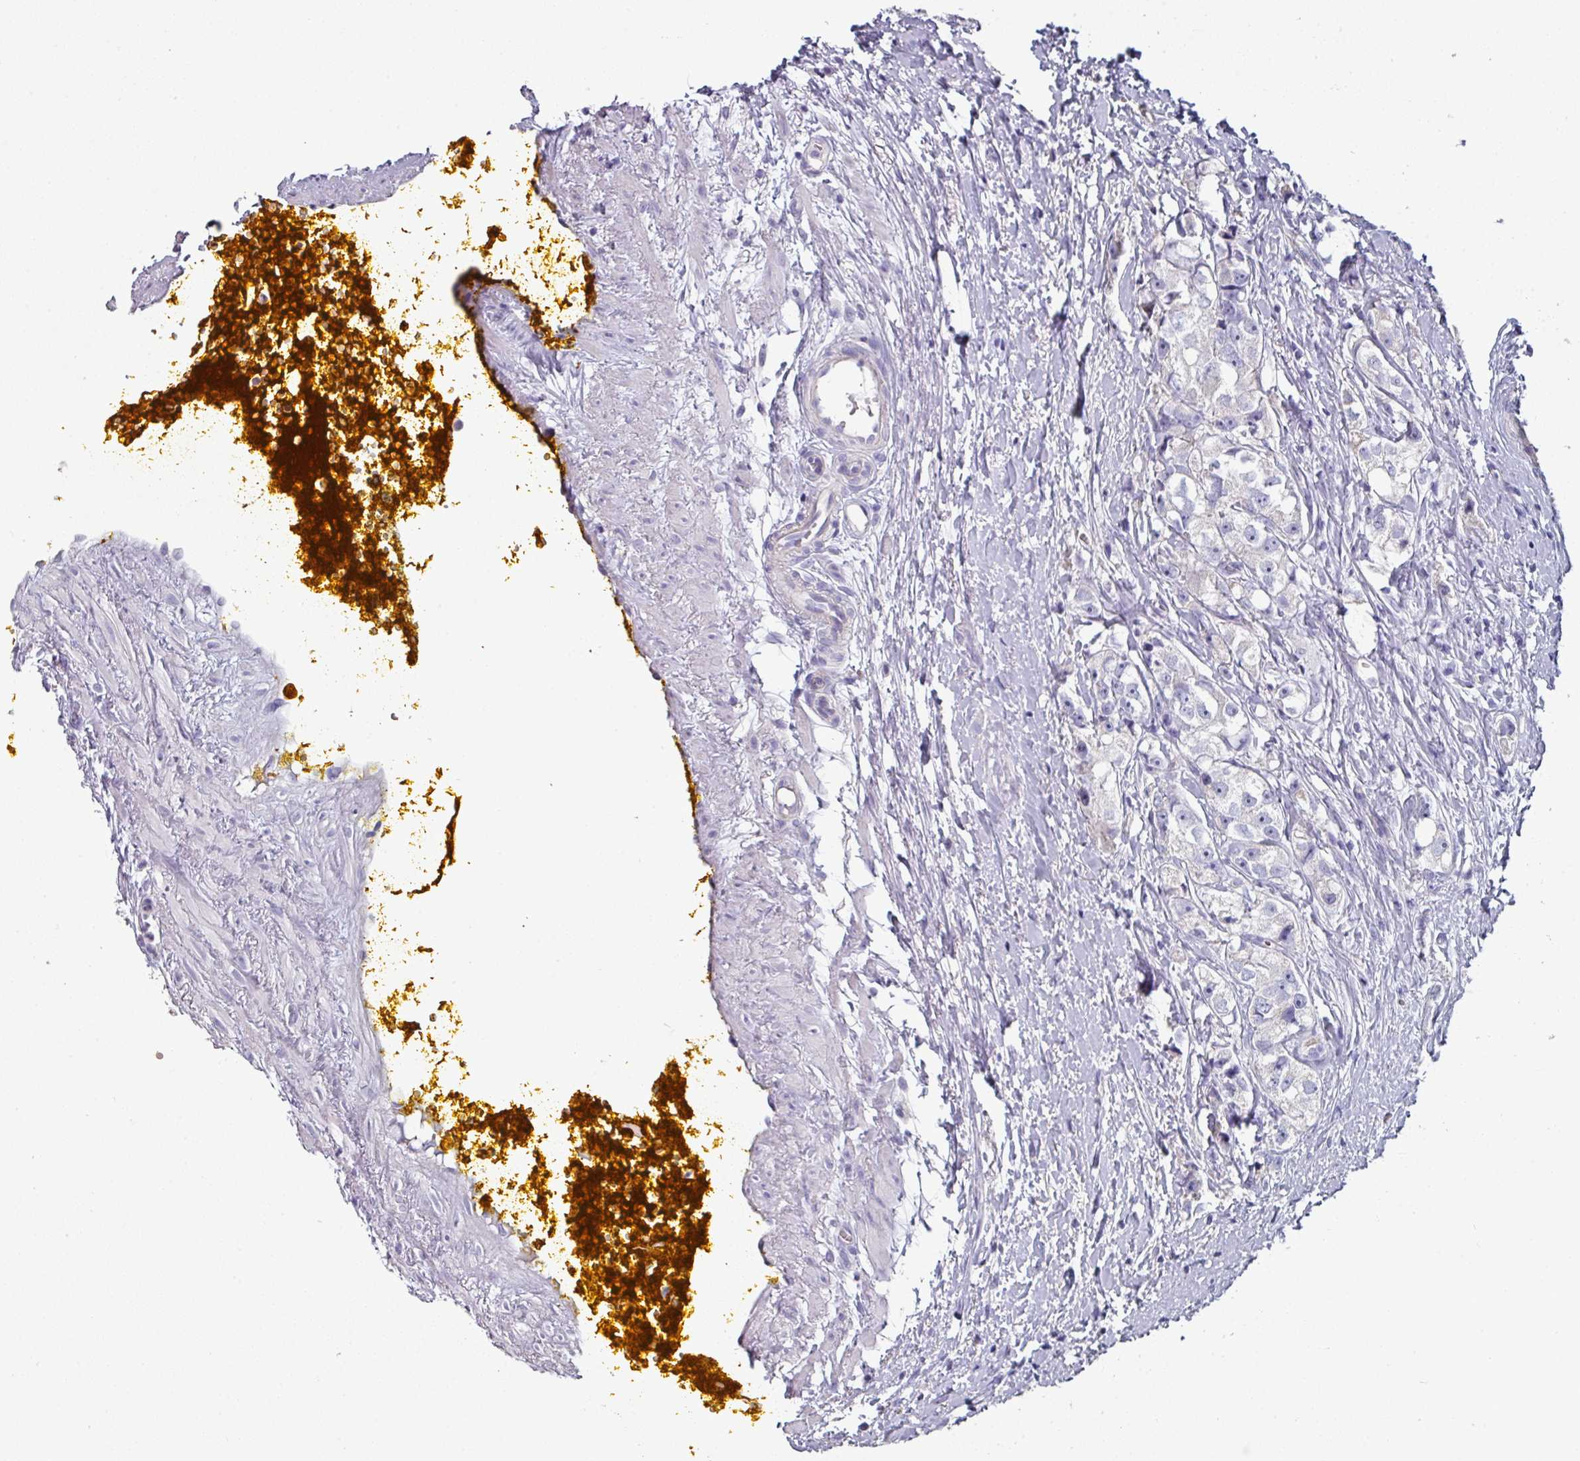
{"staining": {"intensity": "negative", "quantity": "none", "location": "none"}, "tissue": "prostate cancer", "cell_type": "Tumor cells", "image_type": "cancer", "snomed": [{"axis": "morphology", "description": "Adenocarcinoma, High grade"}, {"axis": "topography", "description": "Prostate"}], "caption": "There is no significant staining in tumor cells of prostate cancer (high-grade adenocarcinoma).", "gene": "SLC17A7", "patient": {"sex": "male", "age": 74}}